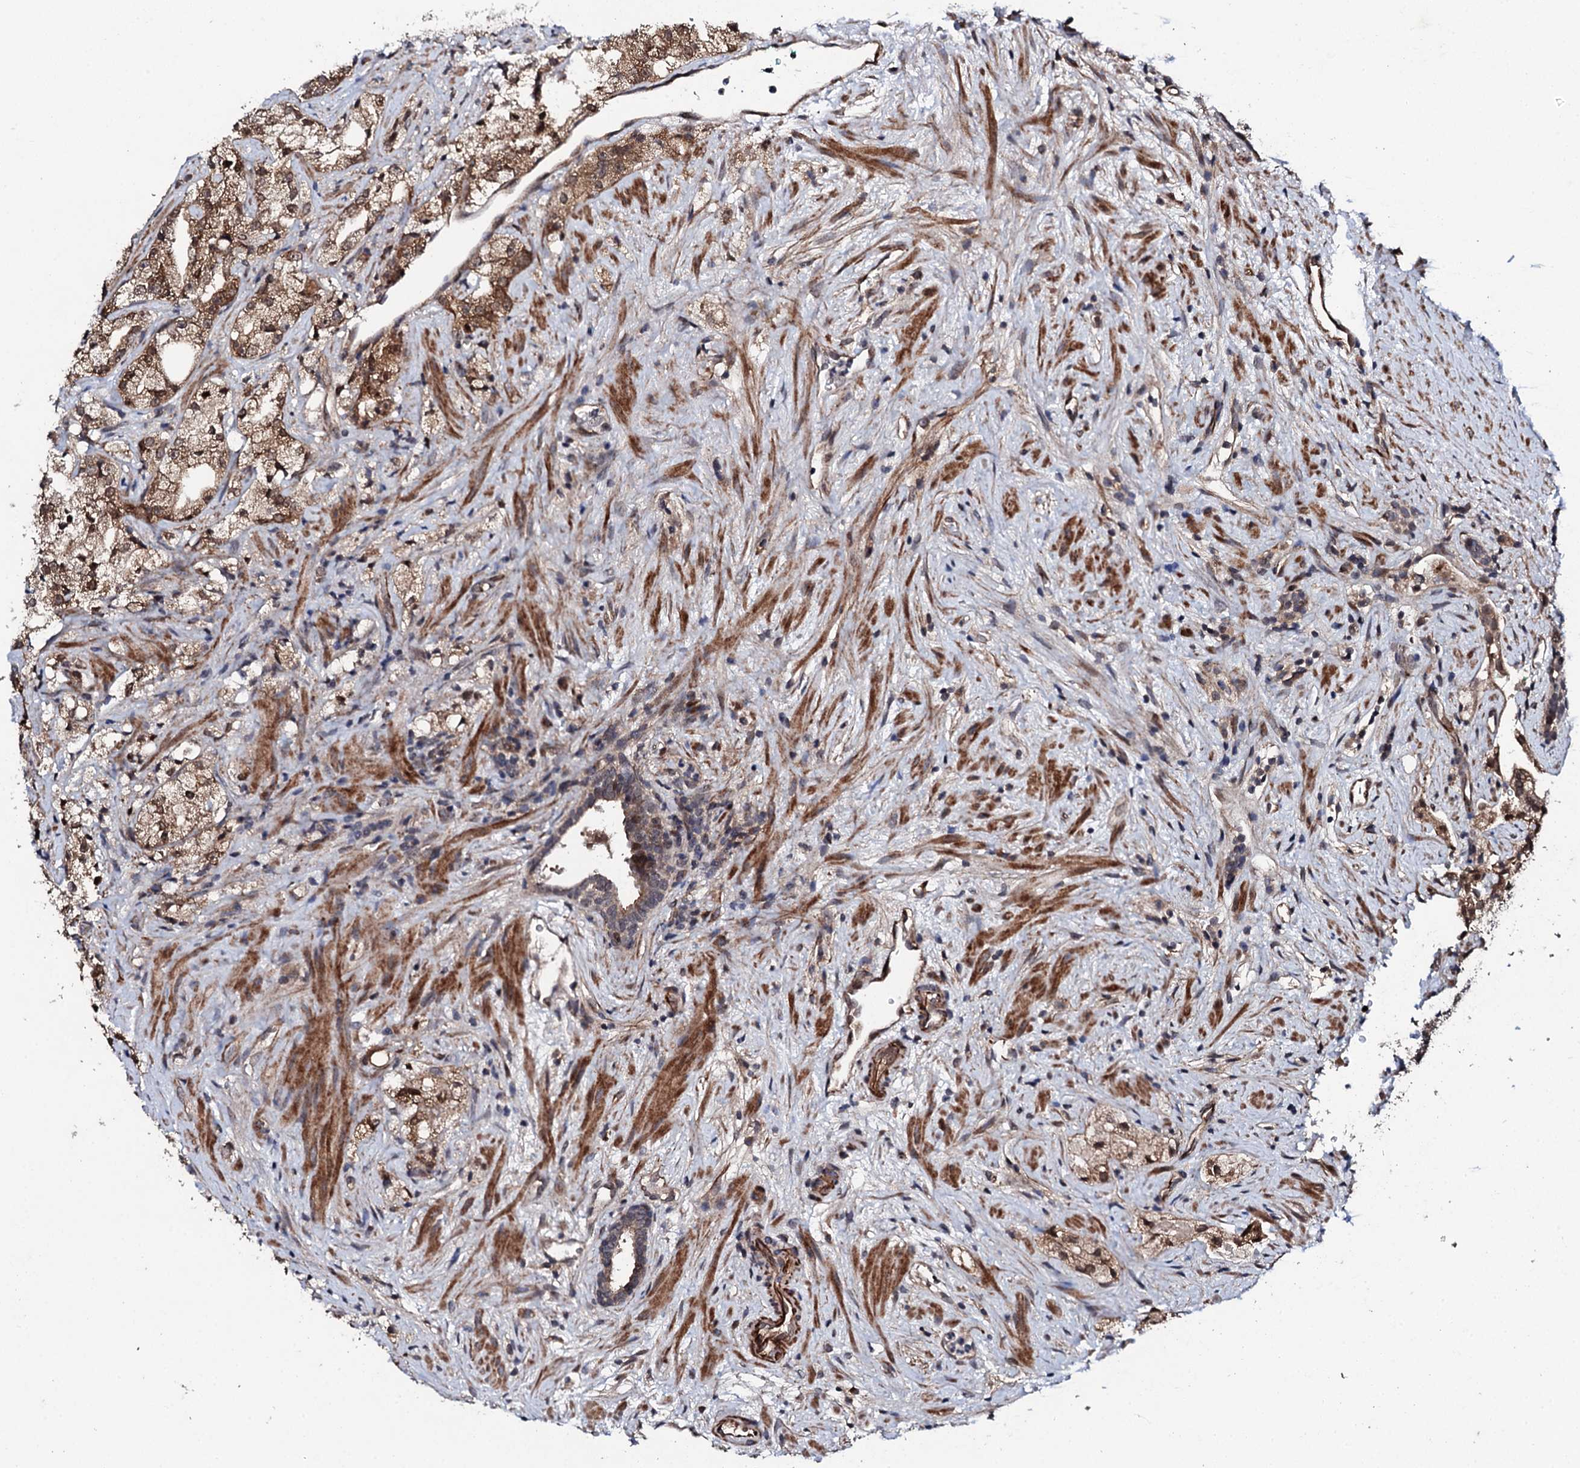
{"staining": {"intensity": "moderate", "quantity": ">75%", "location": "cytoplasmic/membranous,nuclear"}, "tissue": "prostate cancer", "cell_type": "Tumor cells", "image_type": "cancer", "snomed": [{"axis": "morphology", "description": "Adenocarcinoma, High grade"}, {"axis": "topography", "description": "Prostate"}], "caption": "A brown stain labels moderate cytoplasmic/membranous and nuclear positivity of a protein in human adenocarcinoma (high-grade) (prostate) tumor cells.", "gene": "FAM111A", "patient": {"sex": "male", "age": 64}}